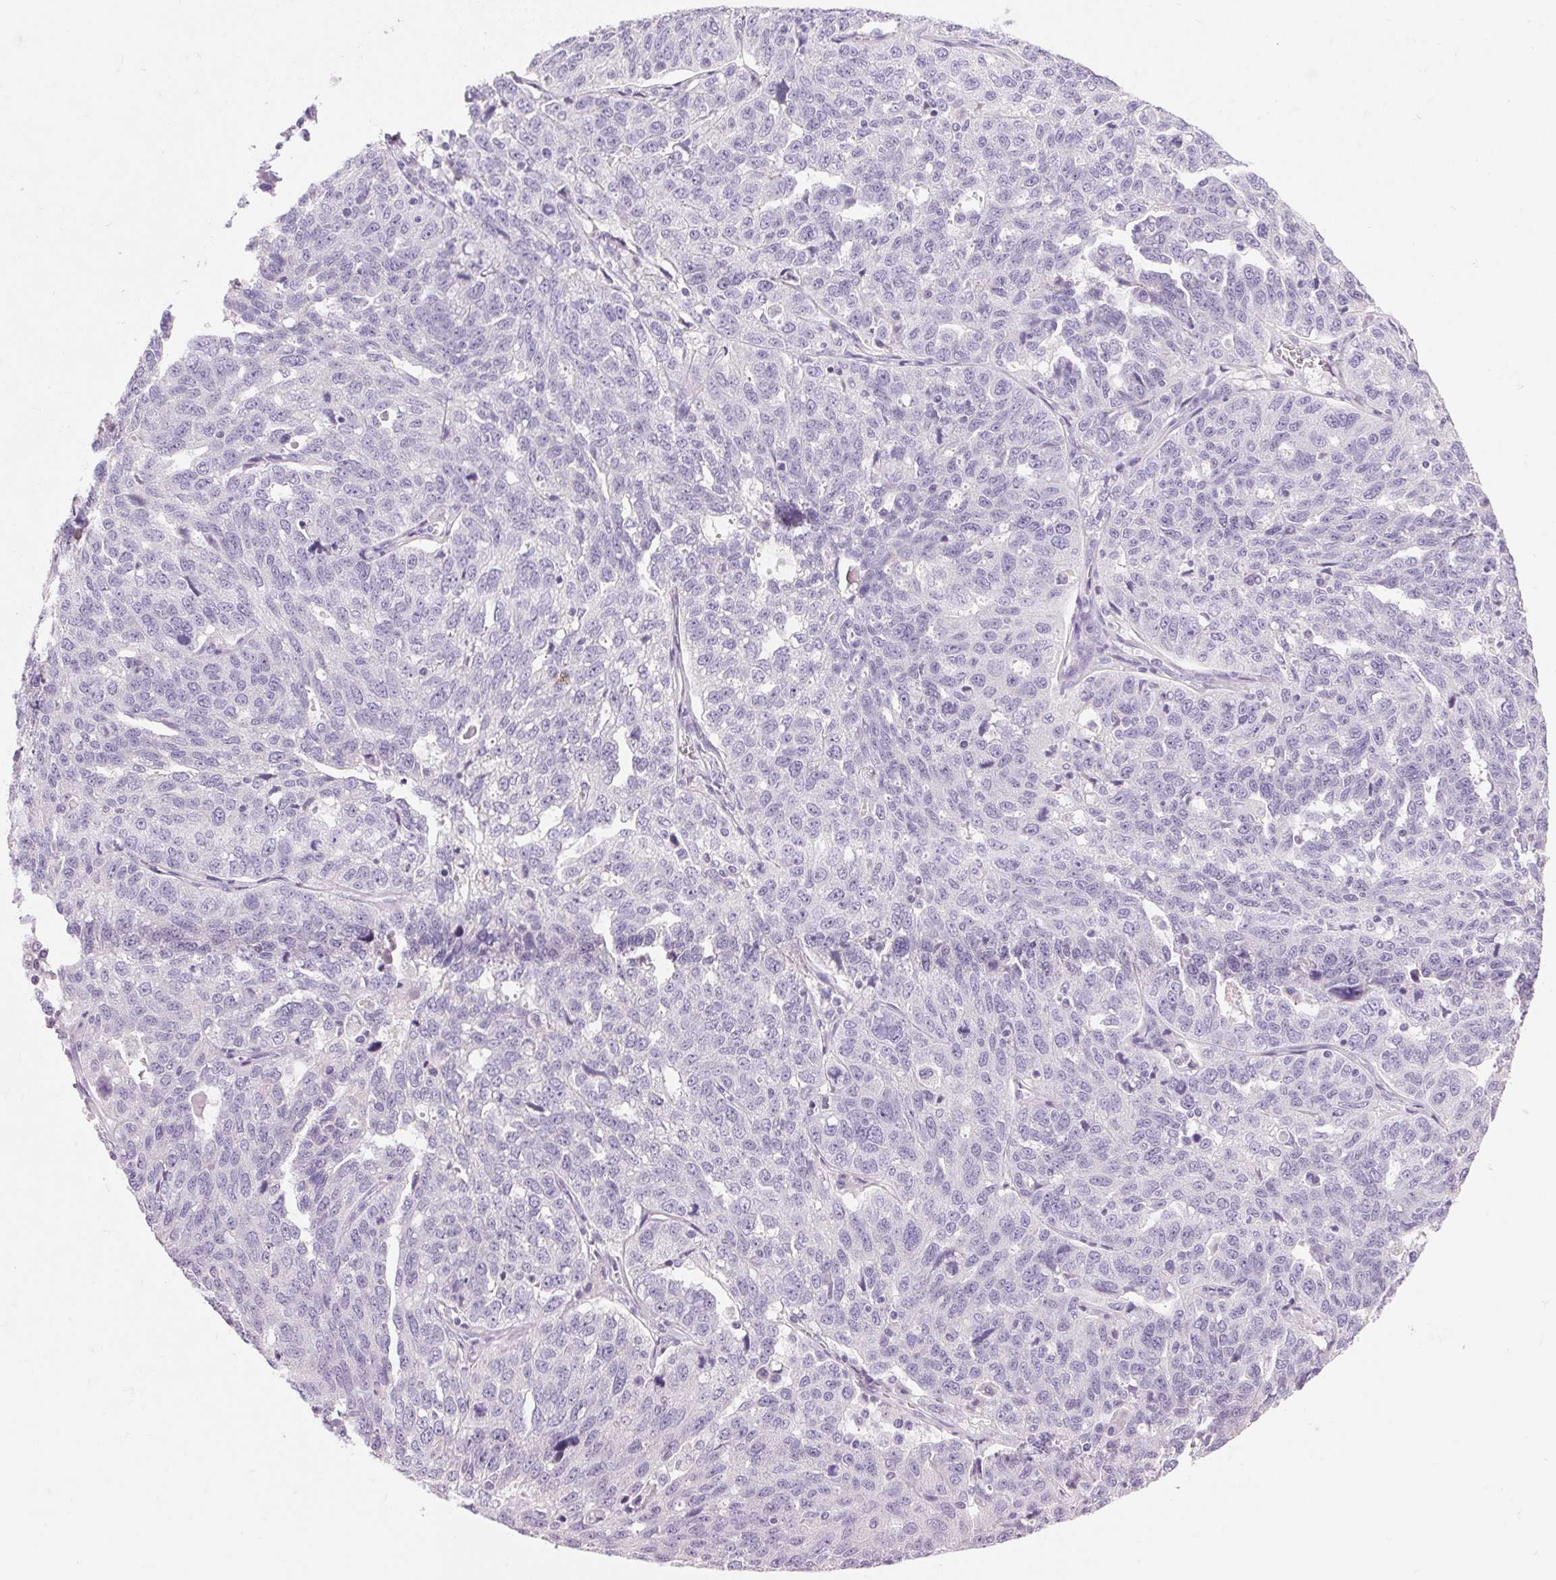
{"staining": {"intensity": "negative", "quantity": "none", "location": "none"}, "tissue": "ovarian cancer", "cell_type": "Tumor cells", "image_type": "cancer", "snomed": [{"axis": "morphology", "description": "Cystadenocarcinoma, serous, NOS"}, {"axis": "topography", "description": "Ovary"}], "caption": "Image shows no significant protein expression in tumor cells of ovarian cancer. (DAB (3,3'-diaminobenzidine) IHC with hematoxylin counter stain).", "gene": "HSD17B2", "patient": {"sex": "female", "age": 71}}